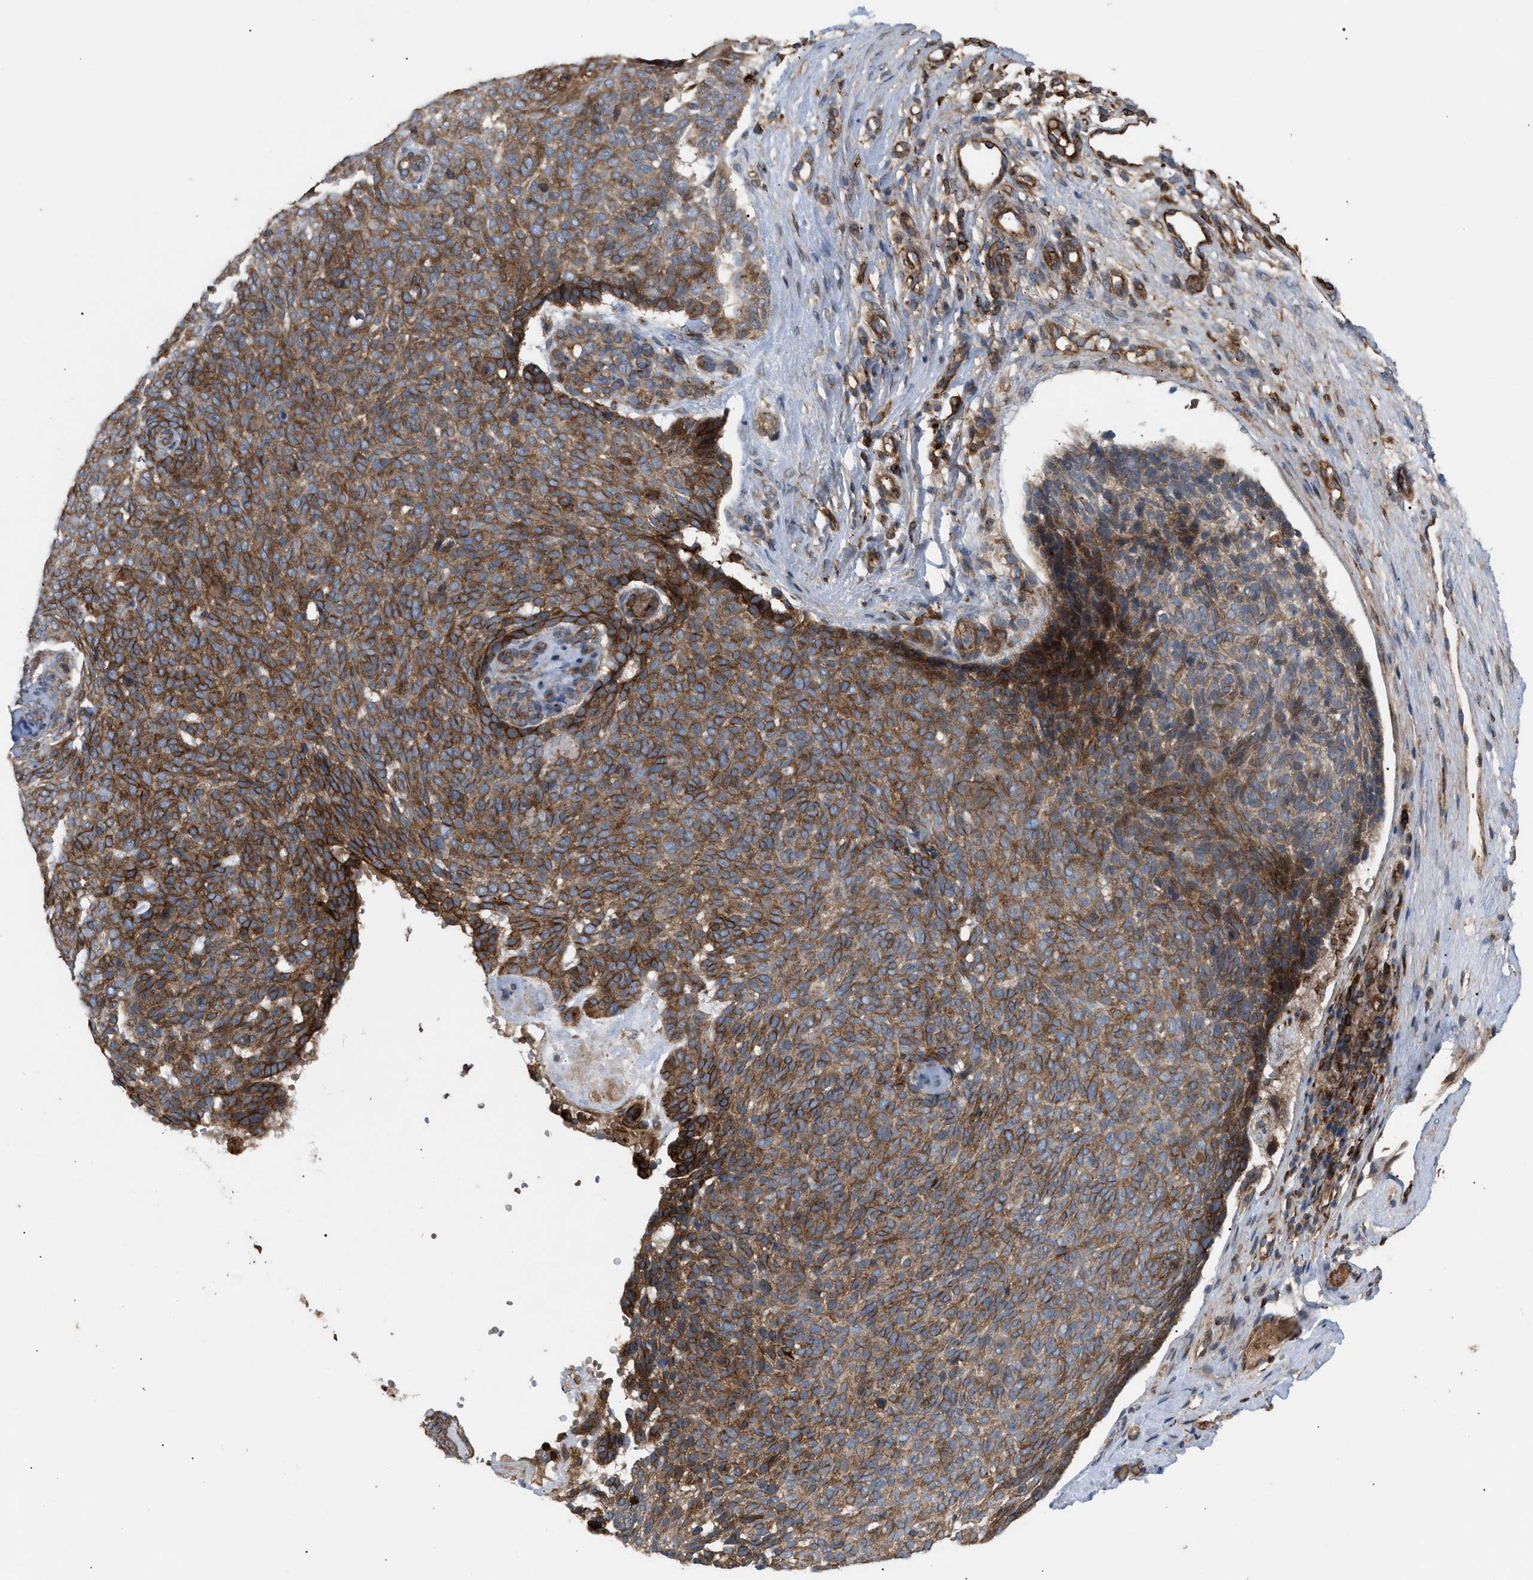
{"staining": {"intensity": "strong", "quantity": ">75%", "location": "cytoplasmic/membranous"}, "tissue": "skin cancer", "cell_type": "Tumor cells", "image_type": "cancer", "snomed": [{"axis": "morphology", "description": "Basal cell carcinoma"}, {"axis": "topography", "description": "Skin"}], "caption": "Skin cancer stained with immunohistochemistry reveals strong cytoplasmic/membranous positivity in about >75% of tumor cells.", "gene": "GCC1", "patient": {"sex": "male", "age": 61}}